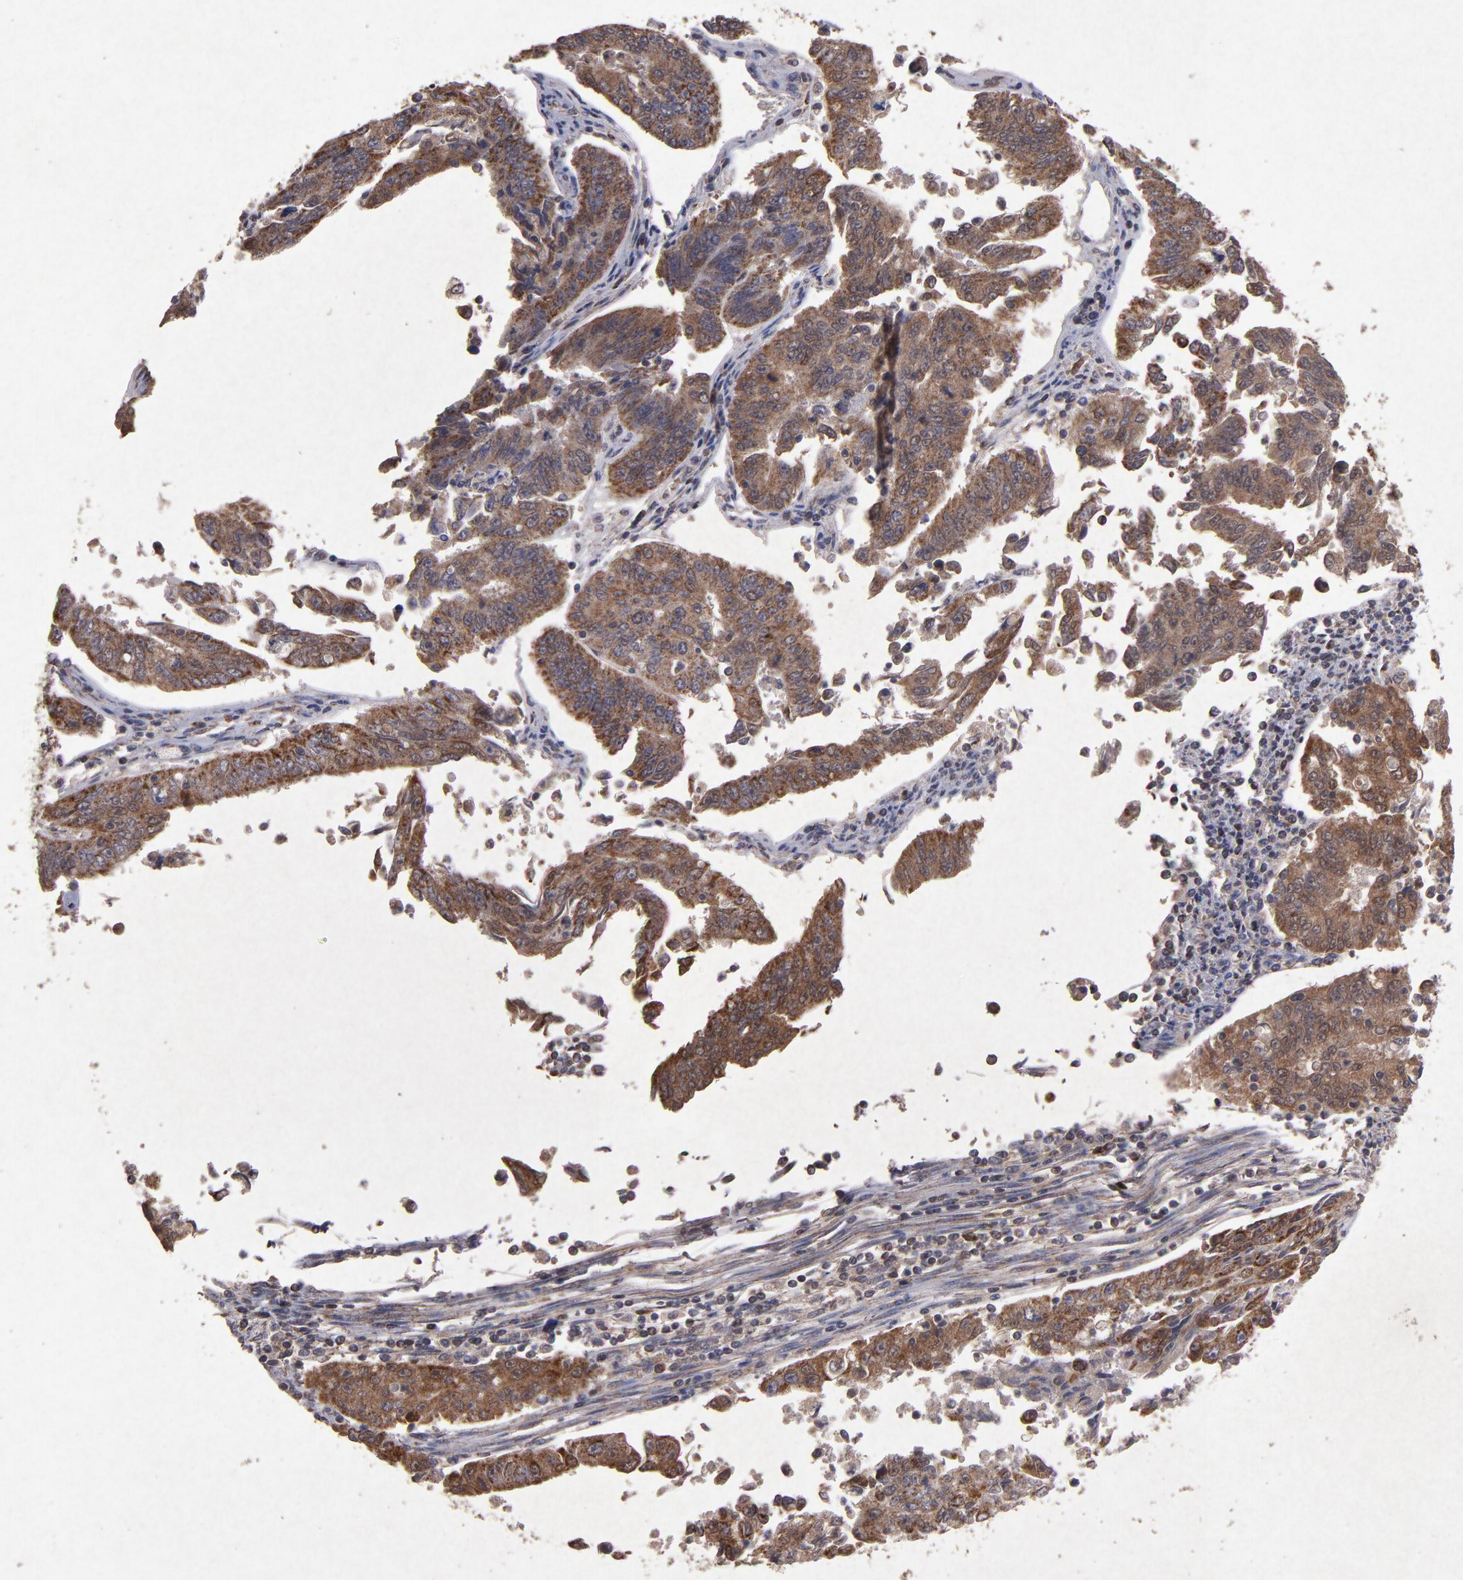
{"staining": {"intensity": "moderate", "quantity": ">75%", "location": "cytoplasmic/membranous"}, "tissue": "endometrial cancer", "cell_type": "Tumor cells", "image_type": "cancer", "snomed": [{"axis": "morphology", "description": "Adenocarcinoma, NOS"}, {"axis": "topography", "description": "Endometrium"}], "caption": "IHC (DAB (3,3'-diaminobenzidine)) staining of human endometrial adenocarcinoma displays moderate cytoplasmic/membranous protein expression in about >75% of tumor cells. (brown staining indicates protein expression, while blue staining denotes nuclei).", "gene": "TIMM9", "patient": {"sex": "female", "age": 42}}